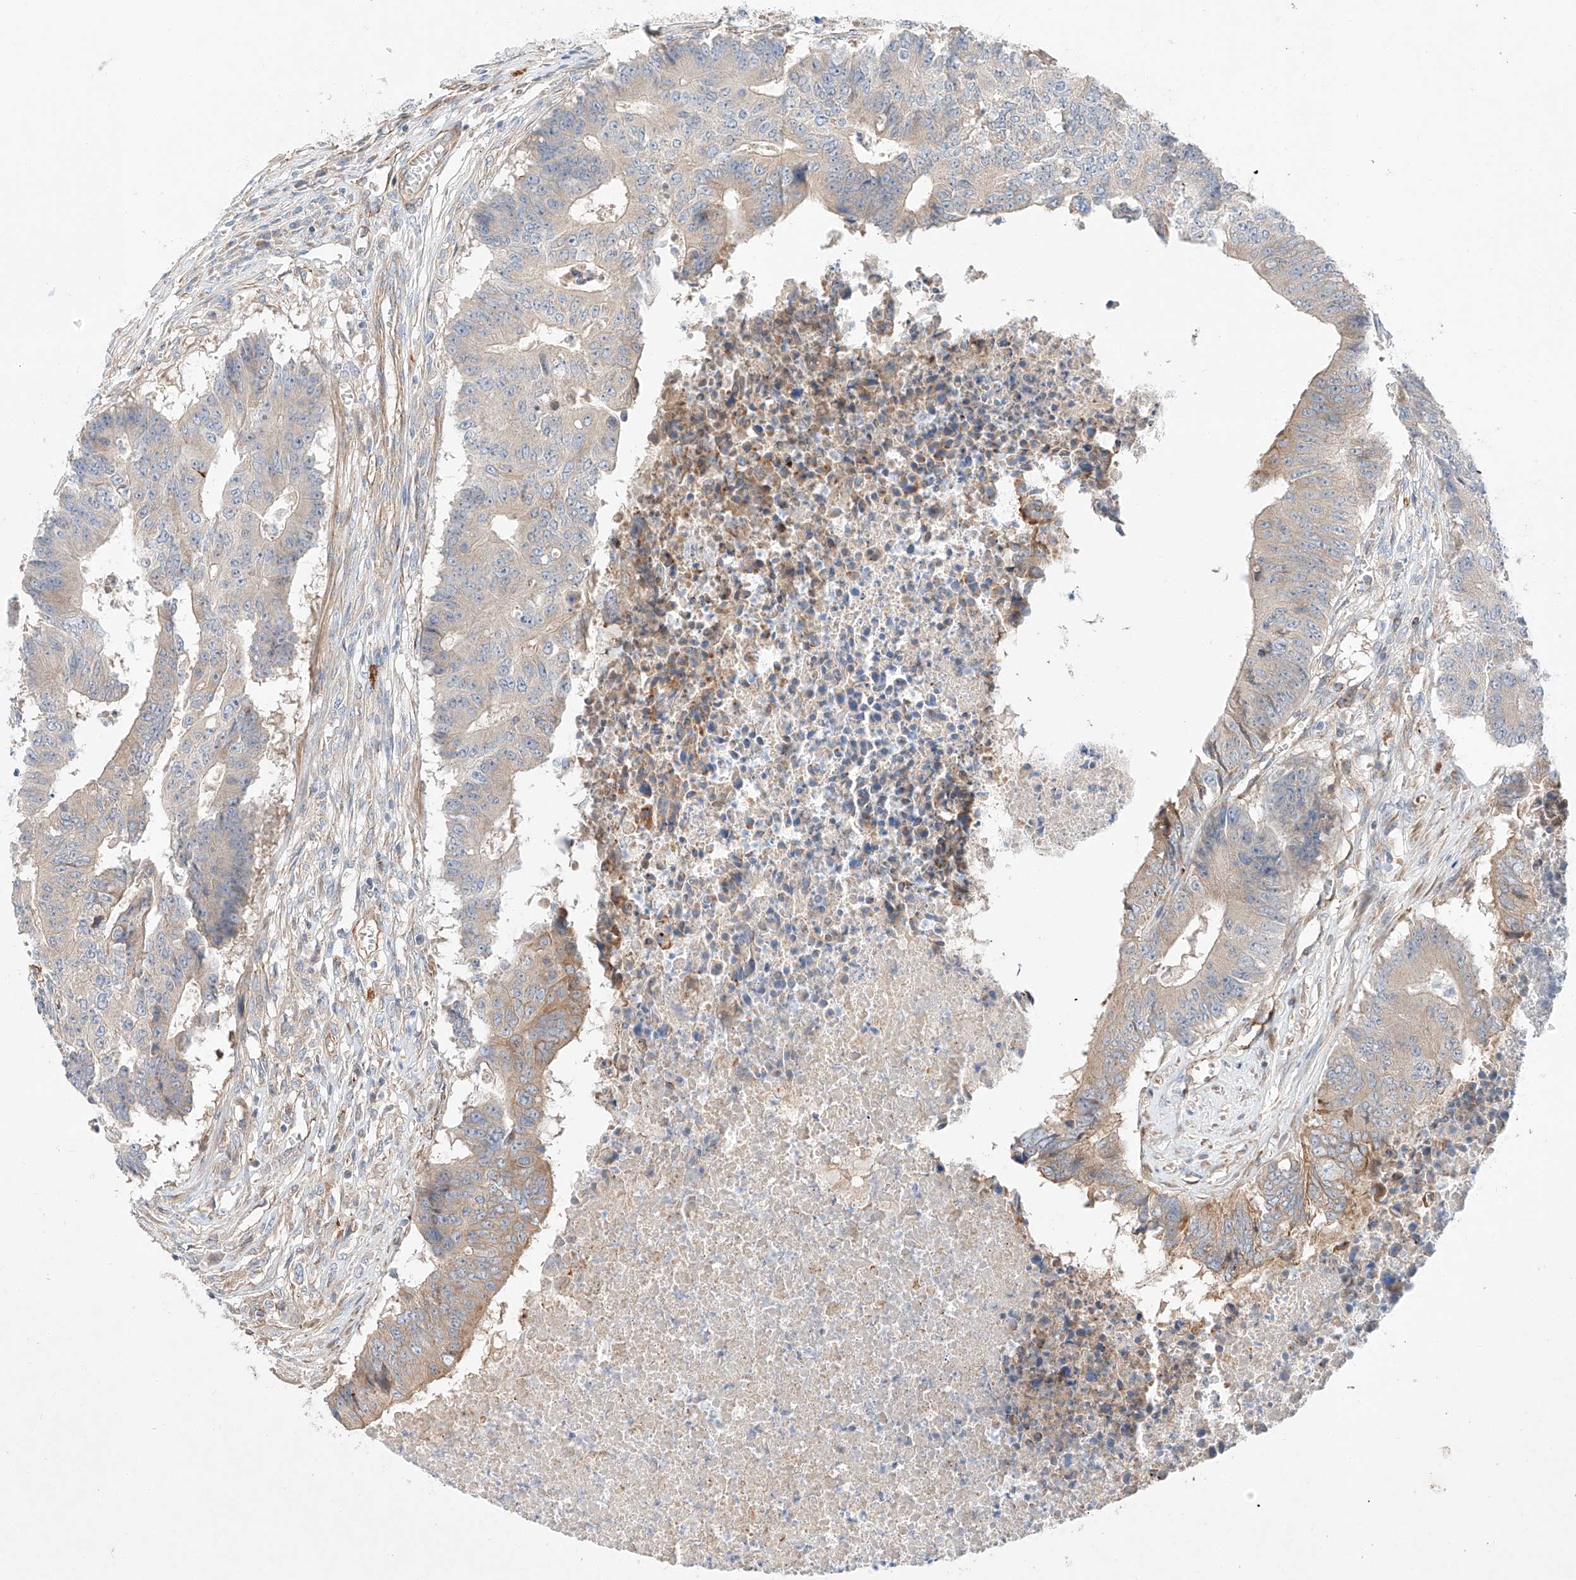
{"staining": {"intensity": "moderate", "quantity": "<25%", "location": "cytoplasmic/membranous"}, "tissue": "colorectal cancer", "cell_type": "Tumor cells", "image_type": "cancer", "snomed": [{"axis": "morphology", "description": "Adenocarcinoma, NOS"}, {"axis": "topography", "description": "Colon"}], "caption": "A low amount of moderate cytoplasmic/membranous expression is present in about <25% of tumor cells in colorectal cancer (adenocarcinoma) tissue. The staining was performed using DAB (3,3'-diaminobenzidine), with brown indicating positive protein expression. Nuclei are stained blue with hematoxylin.", "gene": "MINDY4", "patient": {"sex": "male", "age": 87}}